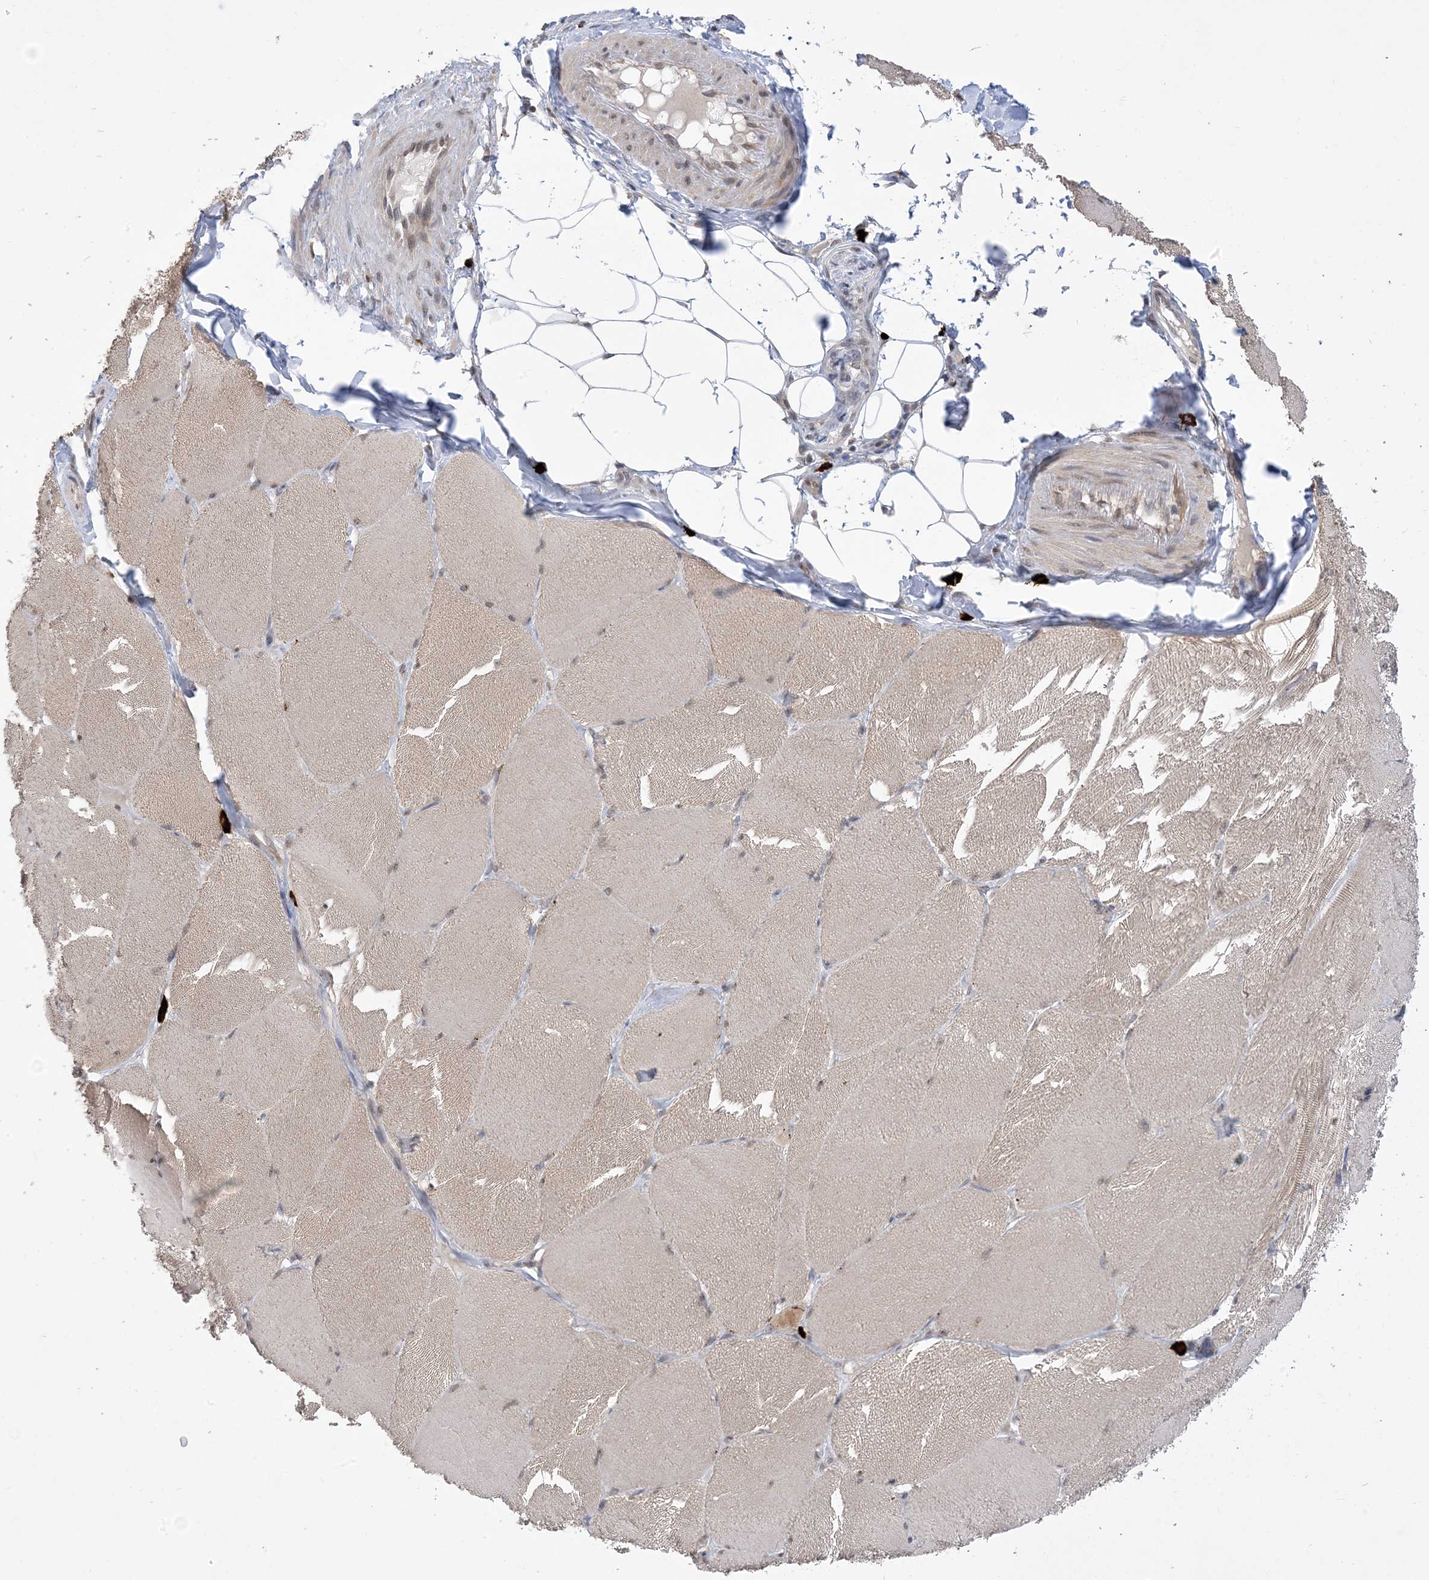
{"staining": {"intensity": "weak", "quantity": ">75%", "location": "cytoplasmic/membranous"}, "tissue": "skeletal muscle", "cell_type": "Myocytes", "image_type": "normal", "snomed": [{"axis": "morphology", "description": "Normal tissue, NOS"}, {"axis": "topography", "description": "Skin"}, {"axis": "topography", "description": "Skeletal muscle"}], "caption": "Immunohistochemical staining of benign human skeletal muscle exhibits low levels of weak cytoplasmic/membranous expression in about >75% of myocytes.", "gene": "RANBP9", "patient": {"sex": "male", "age": 83}}